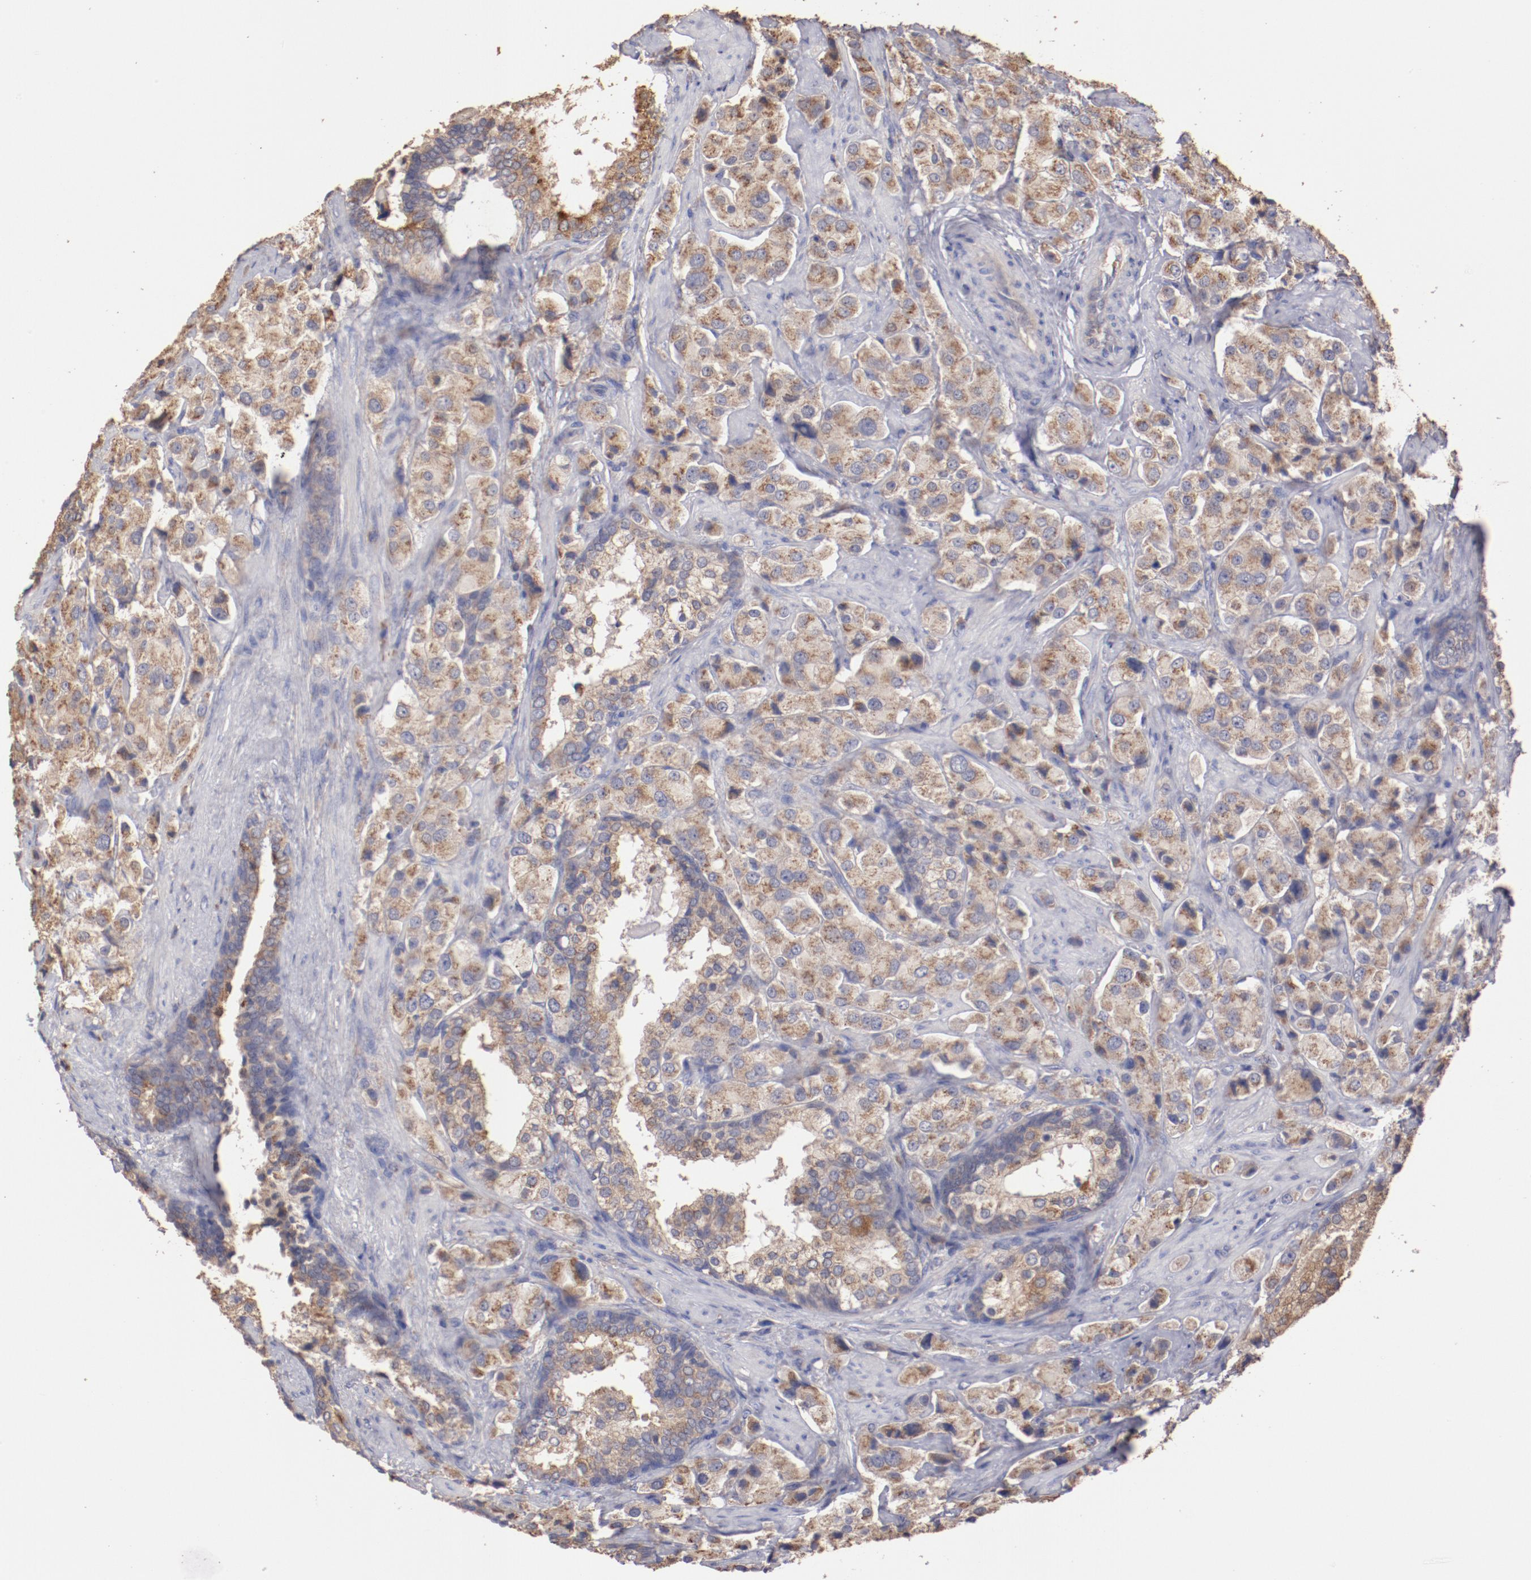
{"staining": {"intensity": "moderate", "quantity": "25%-75%", "location": "cytoplasmic/membranous"}, "tissue": "prostate cancer", "cell_type": "Tumor cells", "image_type": "cancer", "snomed": [{"axis": "morphology", "description": "Adenocarcinoma, Medium grade"}, {"axis": "topography", "description": "Prostate"}], "caption": "Tumor cells reveal medium levels of moderate cytoplasmic/membranous expression in approximately 25%-75% of cells in human adenocarcinoma (medium-grade) (prostate).", "gene": "NFKBIE", "patient": {"sex": "male", "age": 70}}